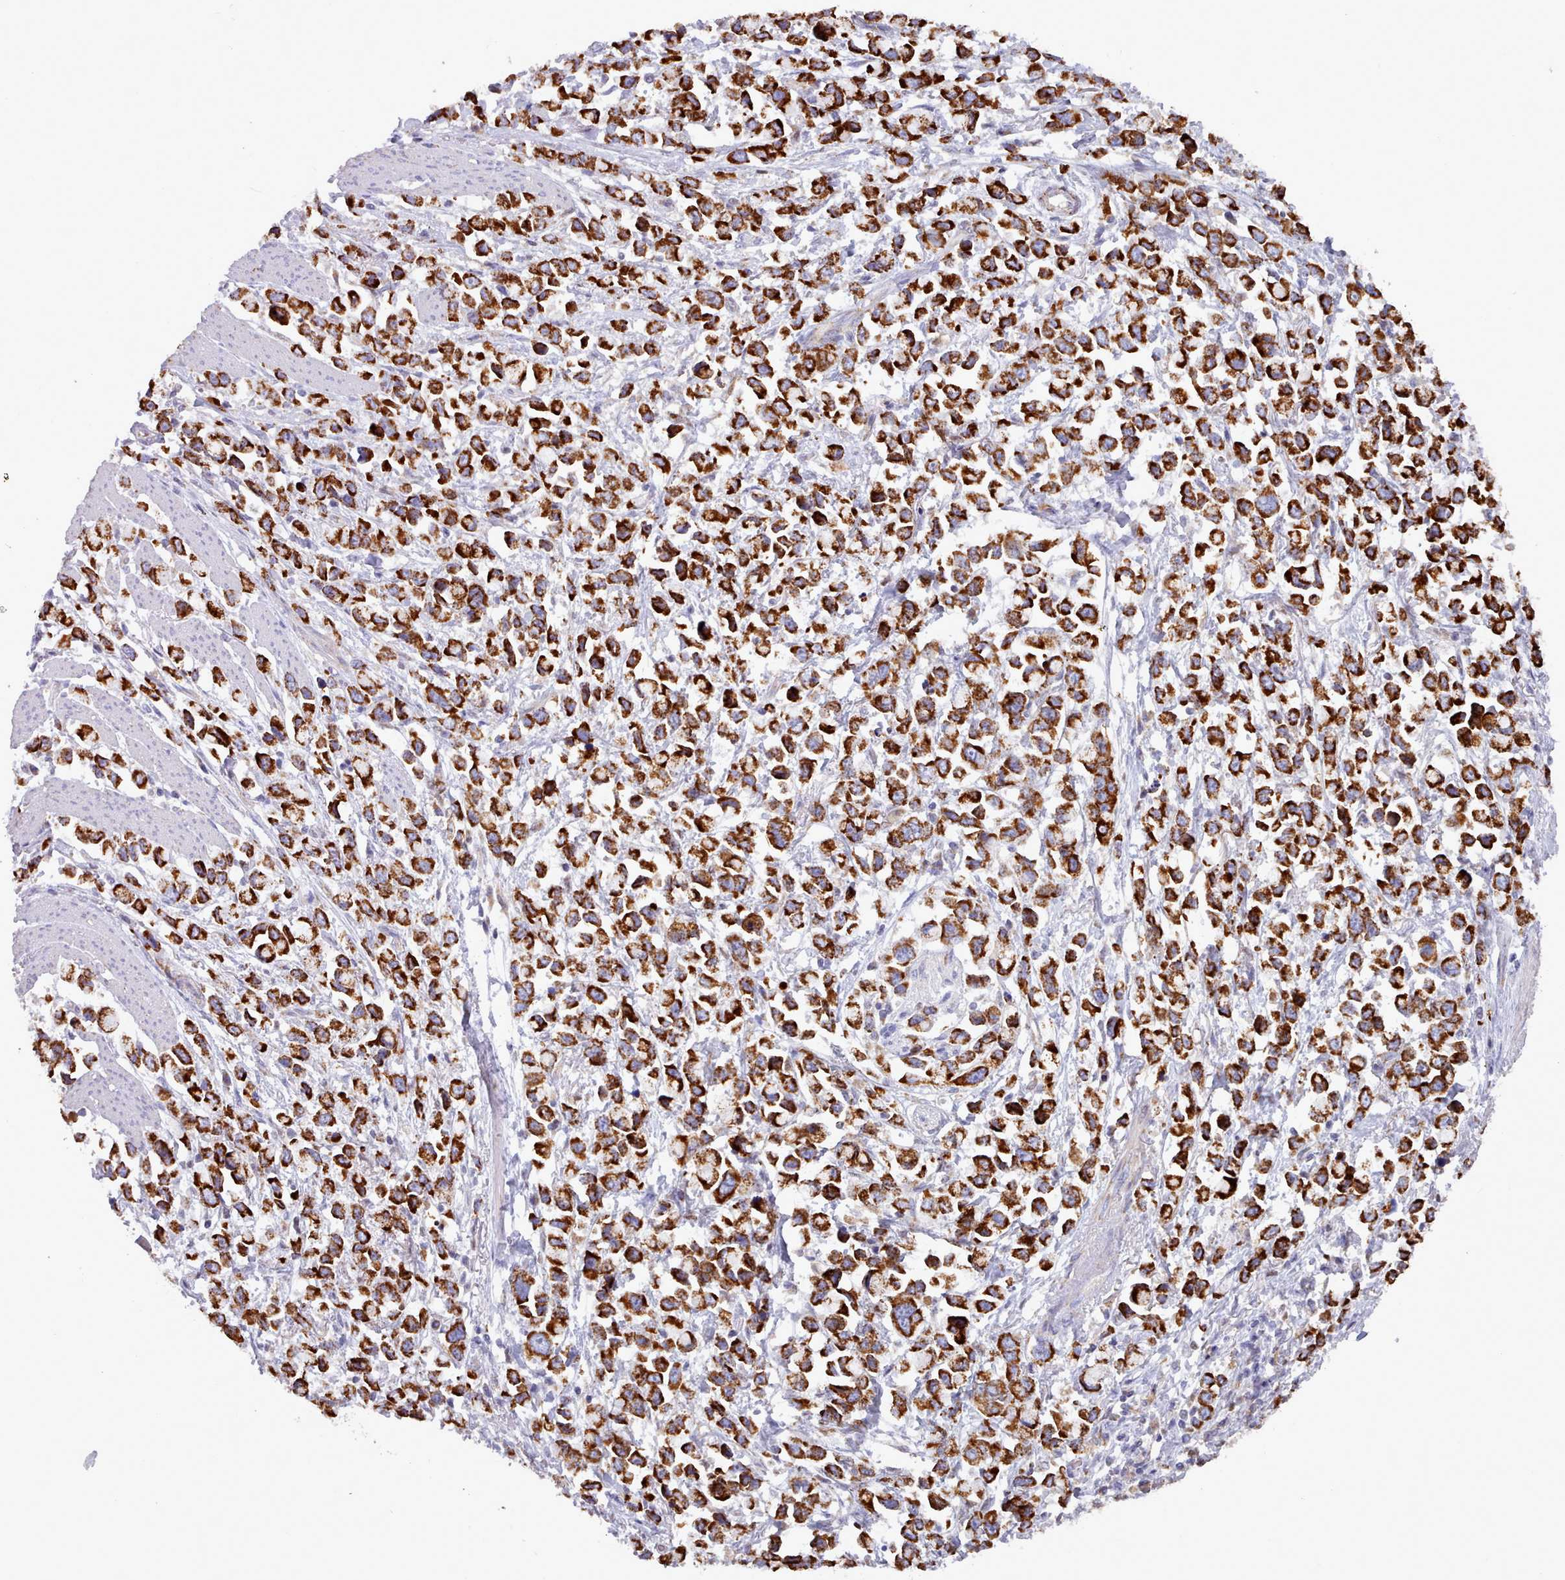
{"staining": {"intensity": "strong", "quantity": ">75%", "location": "cytoplasmic/membranous"}, "tissue": "stomach cancer", "cell_type": "Tumor cells", "image_type": "cancer", "snomed": [{"axis": "morphology", "description": "Adenocarcinoma, NOS"}, {"axis": "topography", "description": "Stomach"}], "caption": "Stomach cancer tissue displays strong cytoplasmic/membranous expression in about >75% of tumor cells Nuclei are stained in blue.", "gene": "HSDL2", "patient": {"sex": "female", "age": 81}}